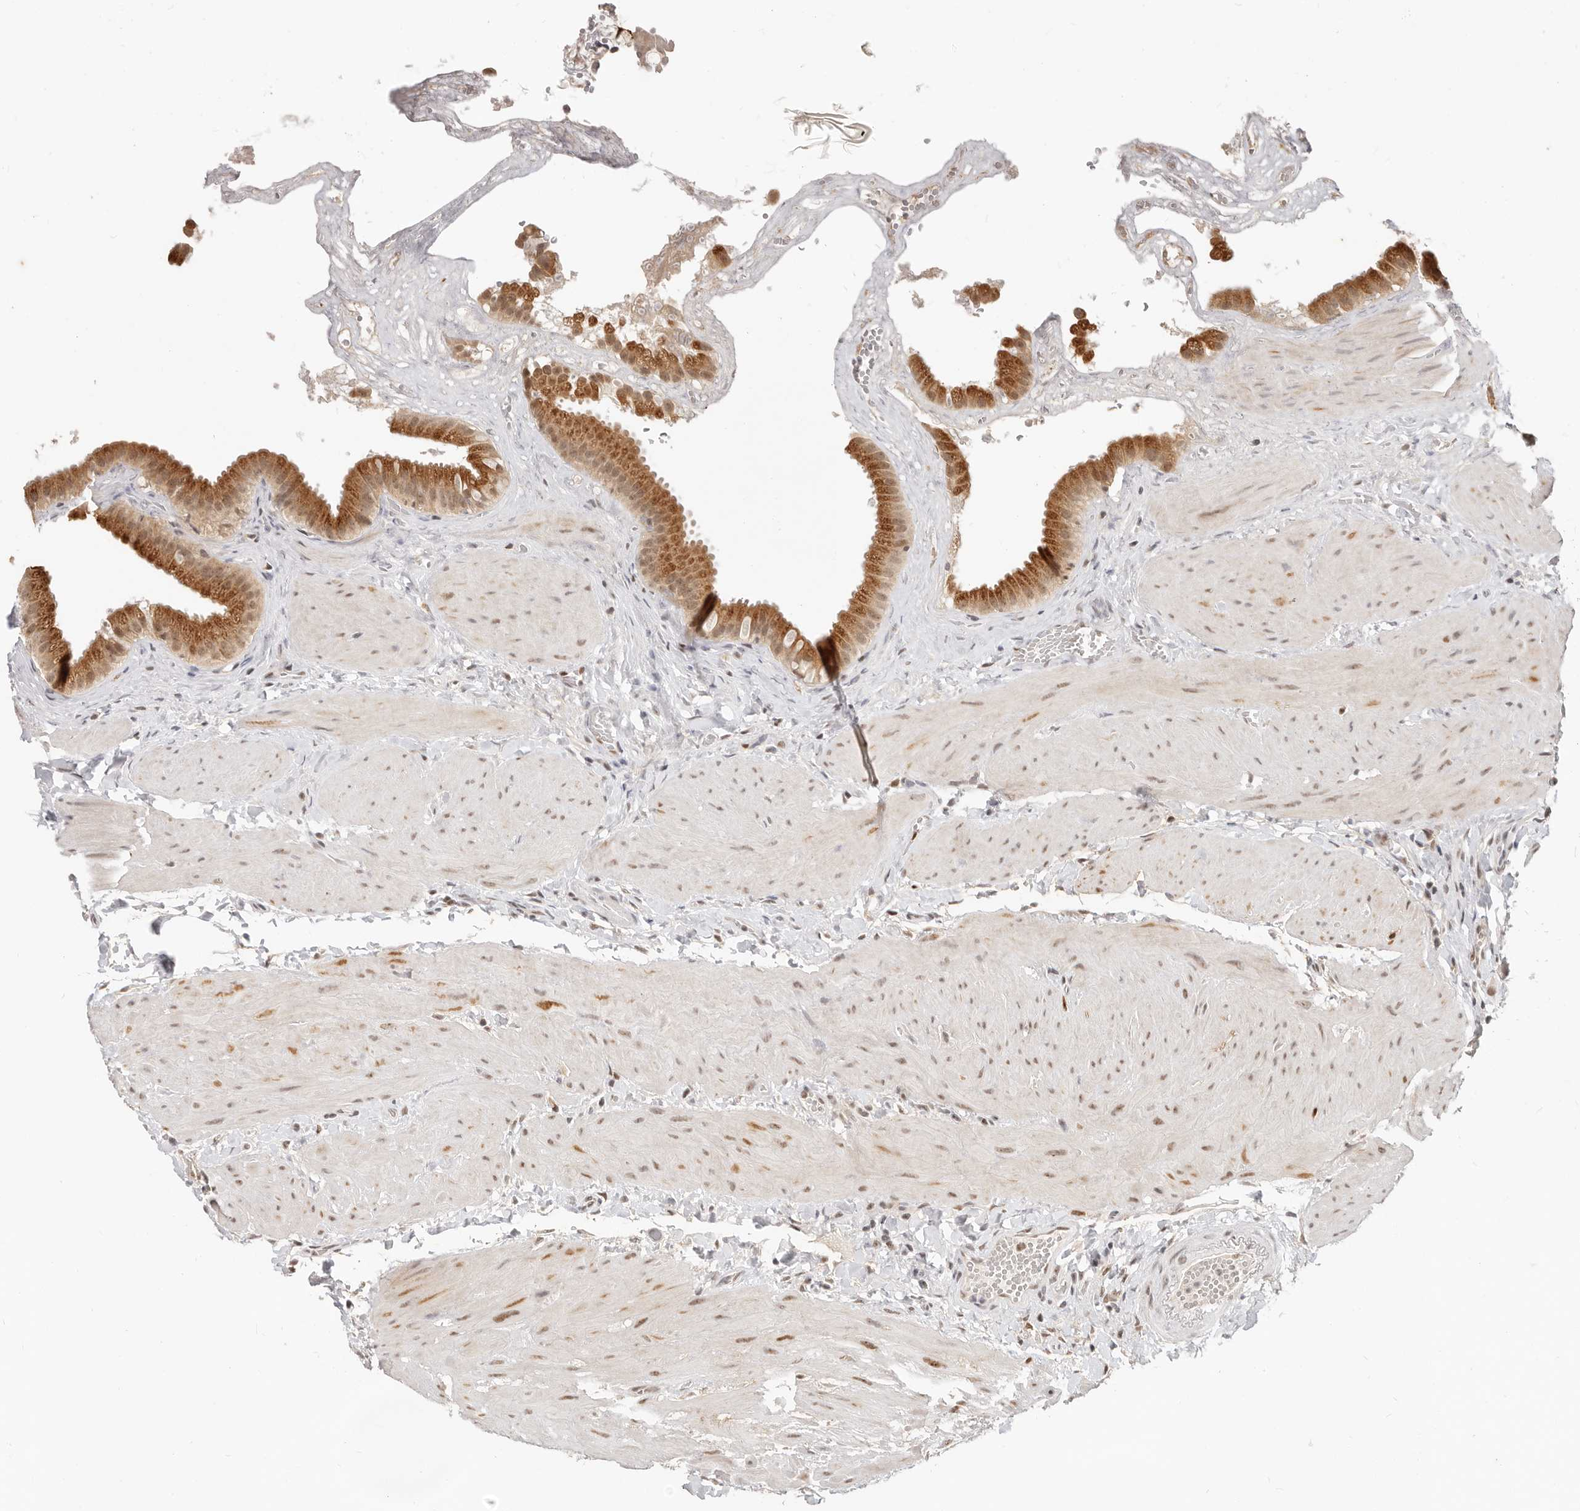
{"staining": {"intensity": "moderate", "quantity": ">75%", "location": "cytoplasmic/membranous,nuclear"}, "tissue": "gallbladder", "cell_type": "Glandular cells", "image_type": "normal", "snomed": [{"axis": "morphology", "description": "Normal tissue, NOS"}, {"axis": "topography", "description": "Gallbladder"}], "caption": "Unremarkable gallbladder demonstrates moderate cytoplasmic/membranous,nuclear positivity in about >75% of glandular cells, visualized by immunohistochemistry. (DAB IHC with brightfield microscopy, high magnification).", "gene": "RFC2", "patient": {"sex": "male", "age": 55}}